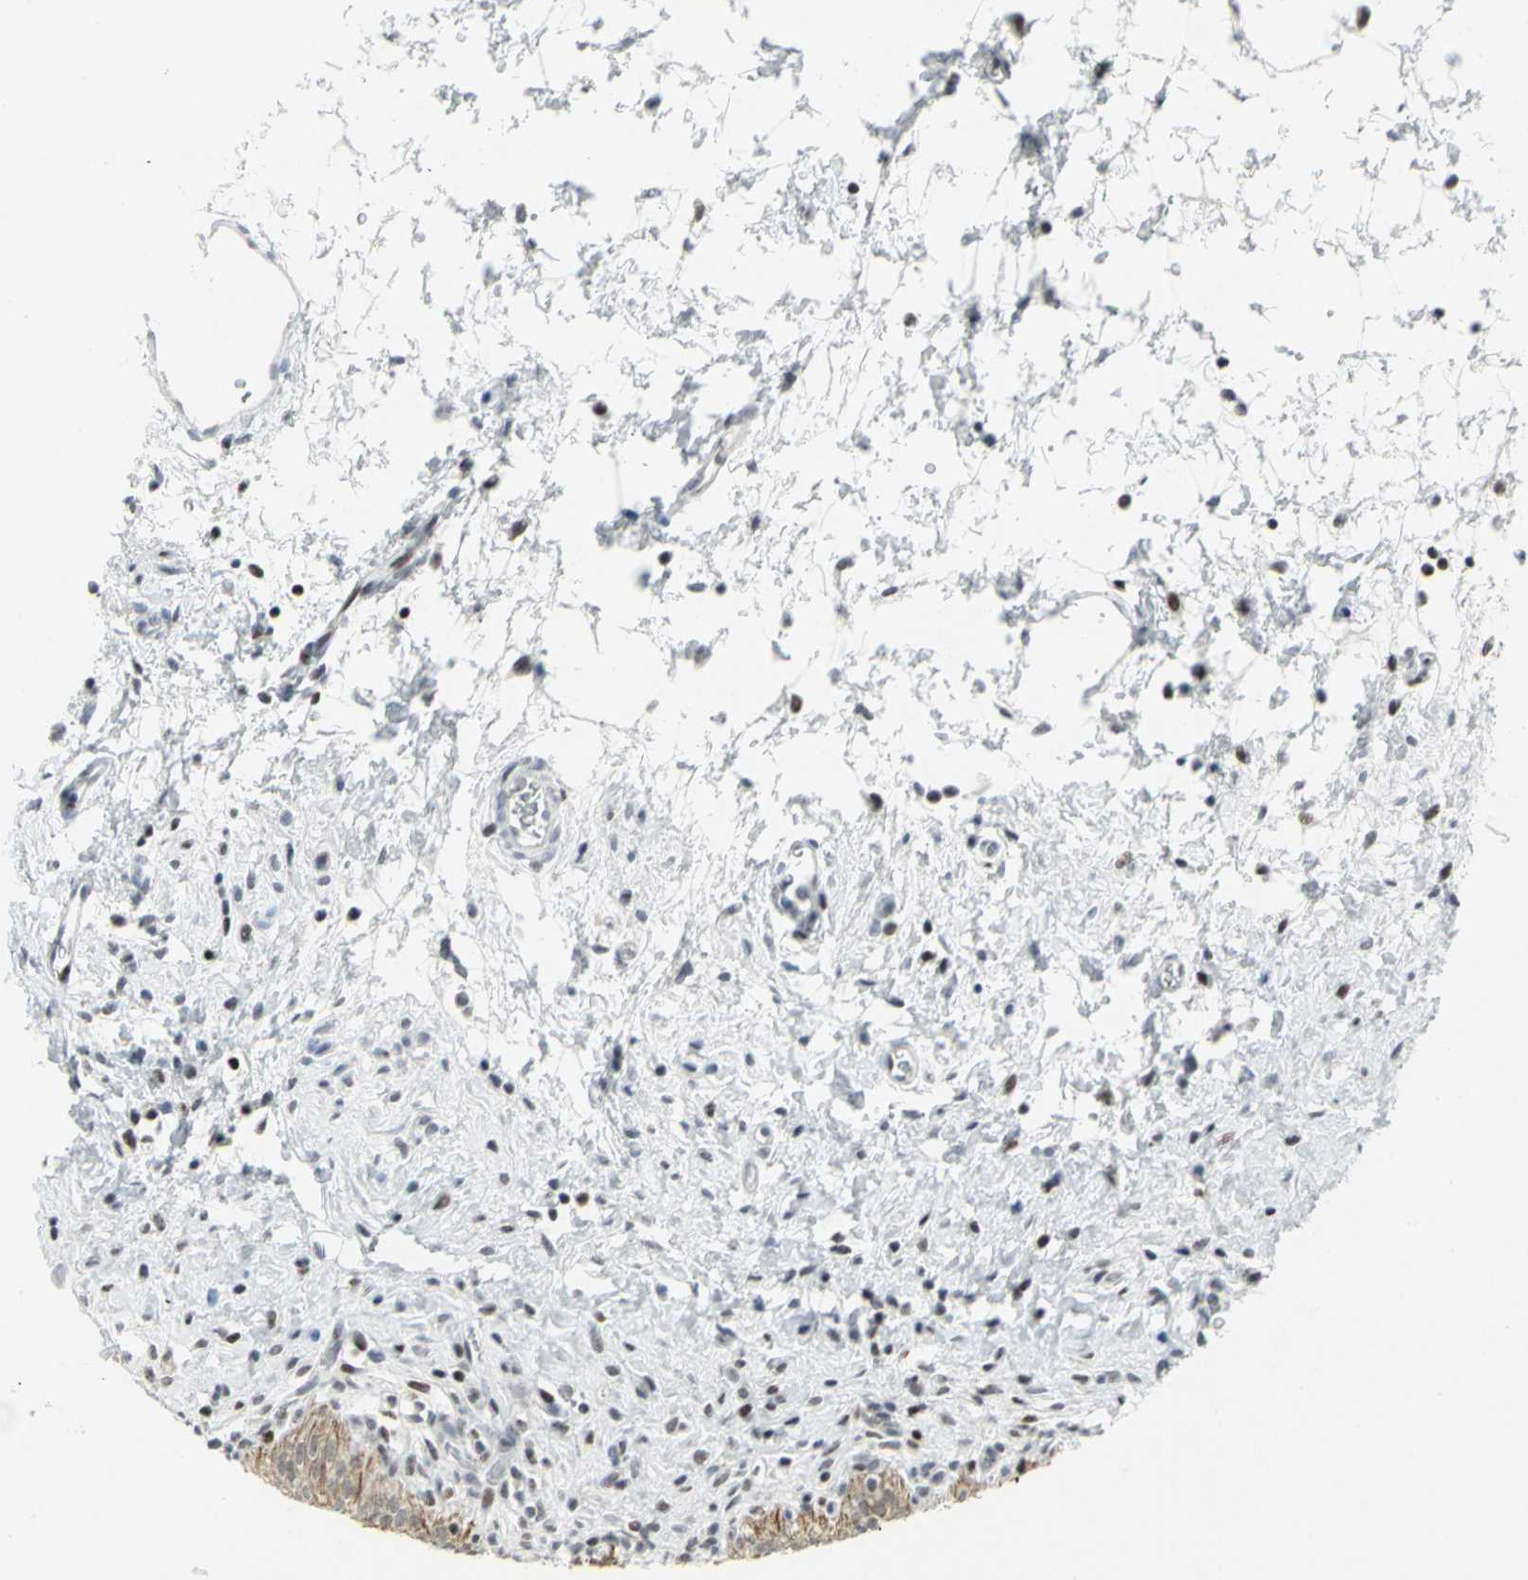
{"staining": {"intensity": "moderate", "quantity": "25%-75%", "location": "cytoplasmic/membranous,nuclear"}, "tissue": "urinary bladder", "cell_type": "Urothelial cells", "image_type": "normal", "snomed": [{"axis": "morphology", "description": "Normal tissue, NOS"}, {"axis": "topography", "description": "Urinary bladder"}], "caption": "A medium amount of moderate cytoplasmic/membranous,nuclear positivity is appreciated in approximately 25%-75% of urothelial cells in unremarkable urinary bladder.", "gene": "RPA1", "patient": {"sex": "male", "age": 51}}